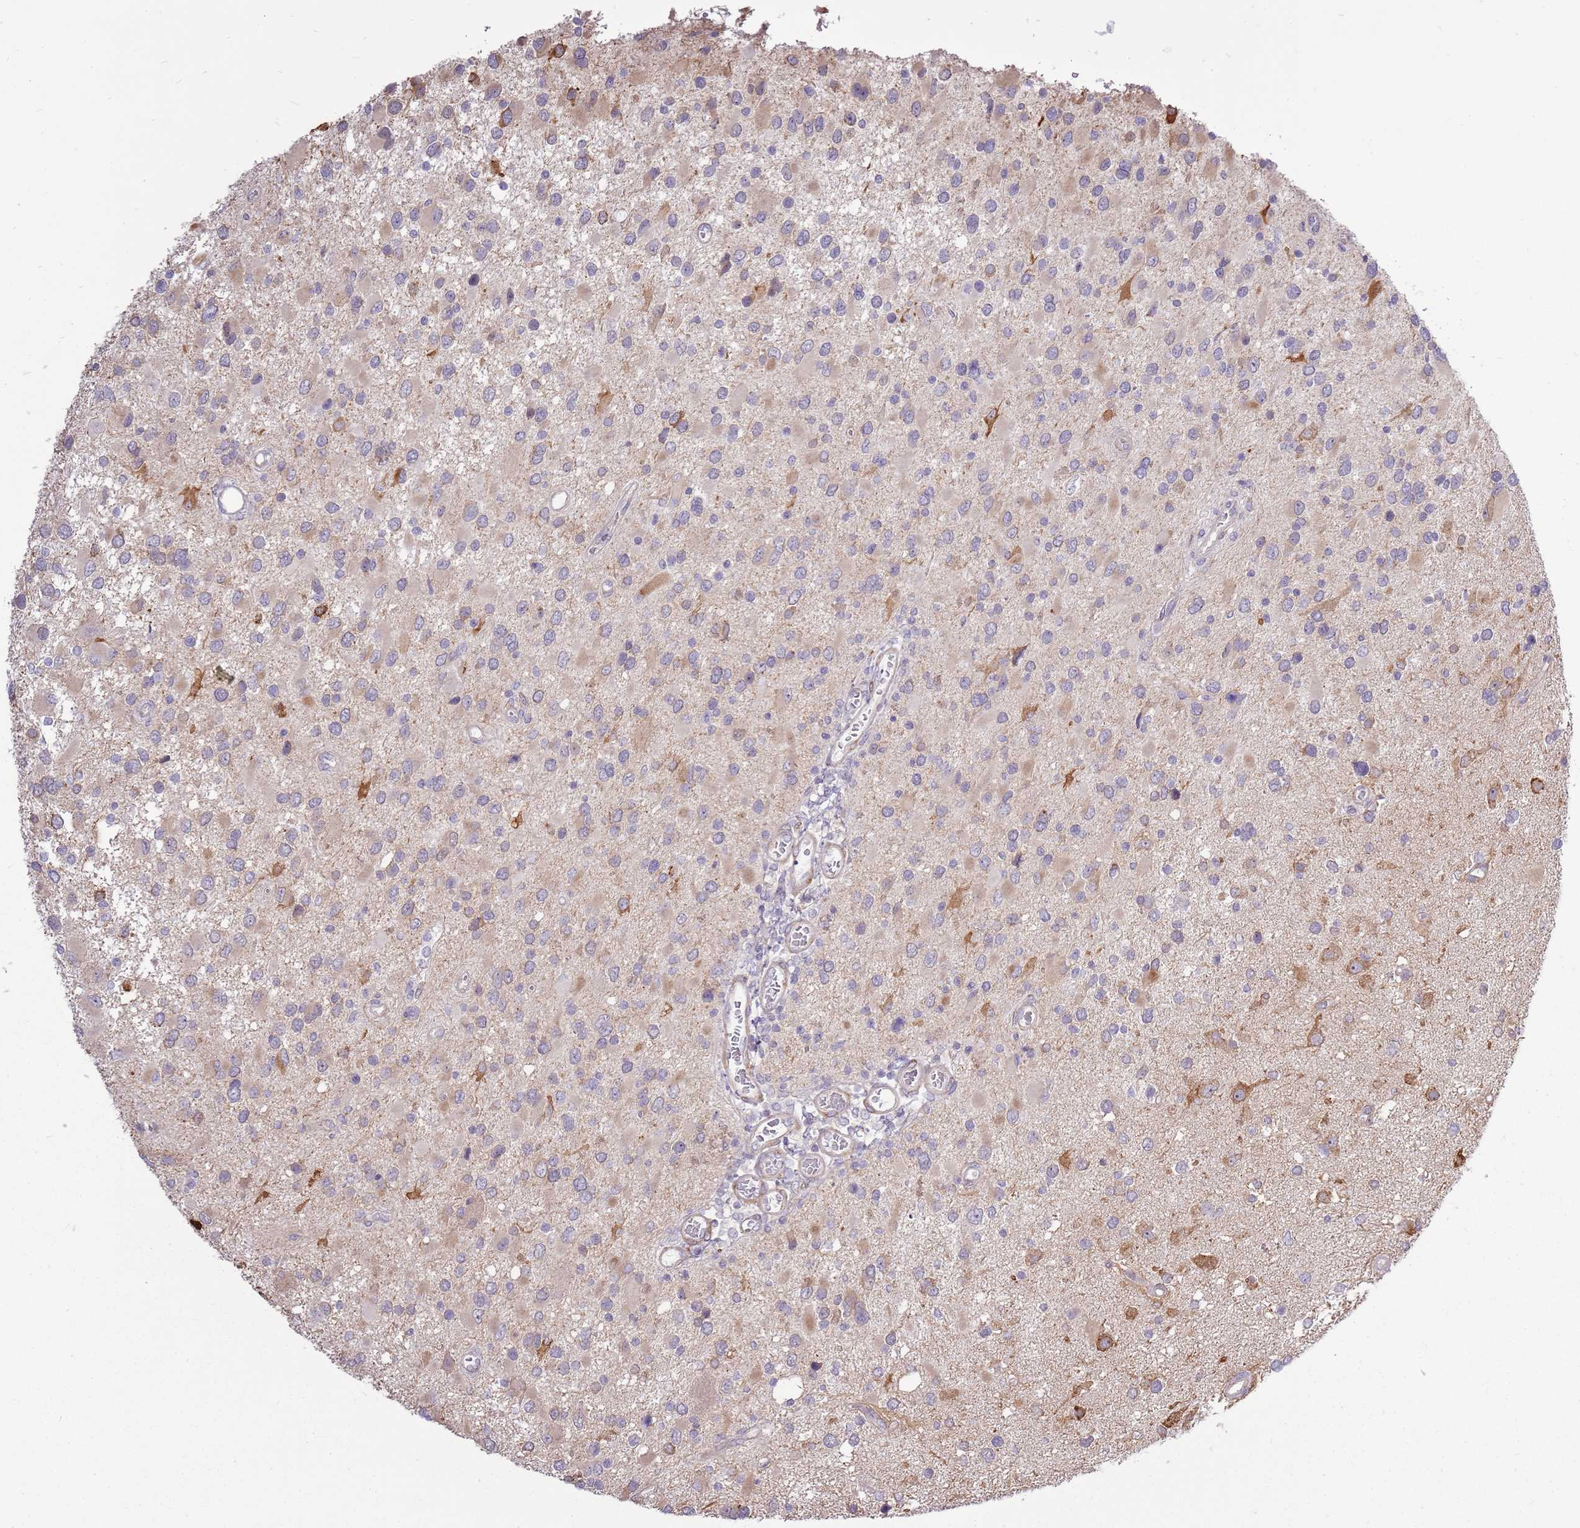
{"staining": {"intensity": "weak", "quantity": "<25%", "location": "cytoplasmic/membranous"}, "tissue": "glioma", "cell_type": "Tumor cells", "image_type": "cancer", "snomed": [{"axis": "morphology", "description": "Glioma, malignant, High grade"}, {"axis": "topography", "description": "Brain"}], "caption": "The immunohistochemistry (IHC) histopathology image has no significant staining in tumor cells of glioma tissue.", "gene": "UGGT2", "patient": {"sex": "male", "age": 53}}